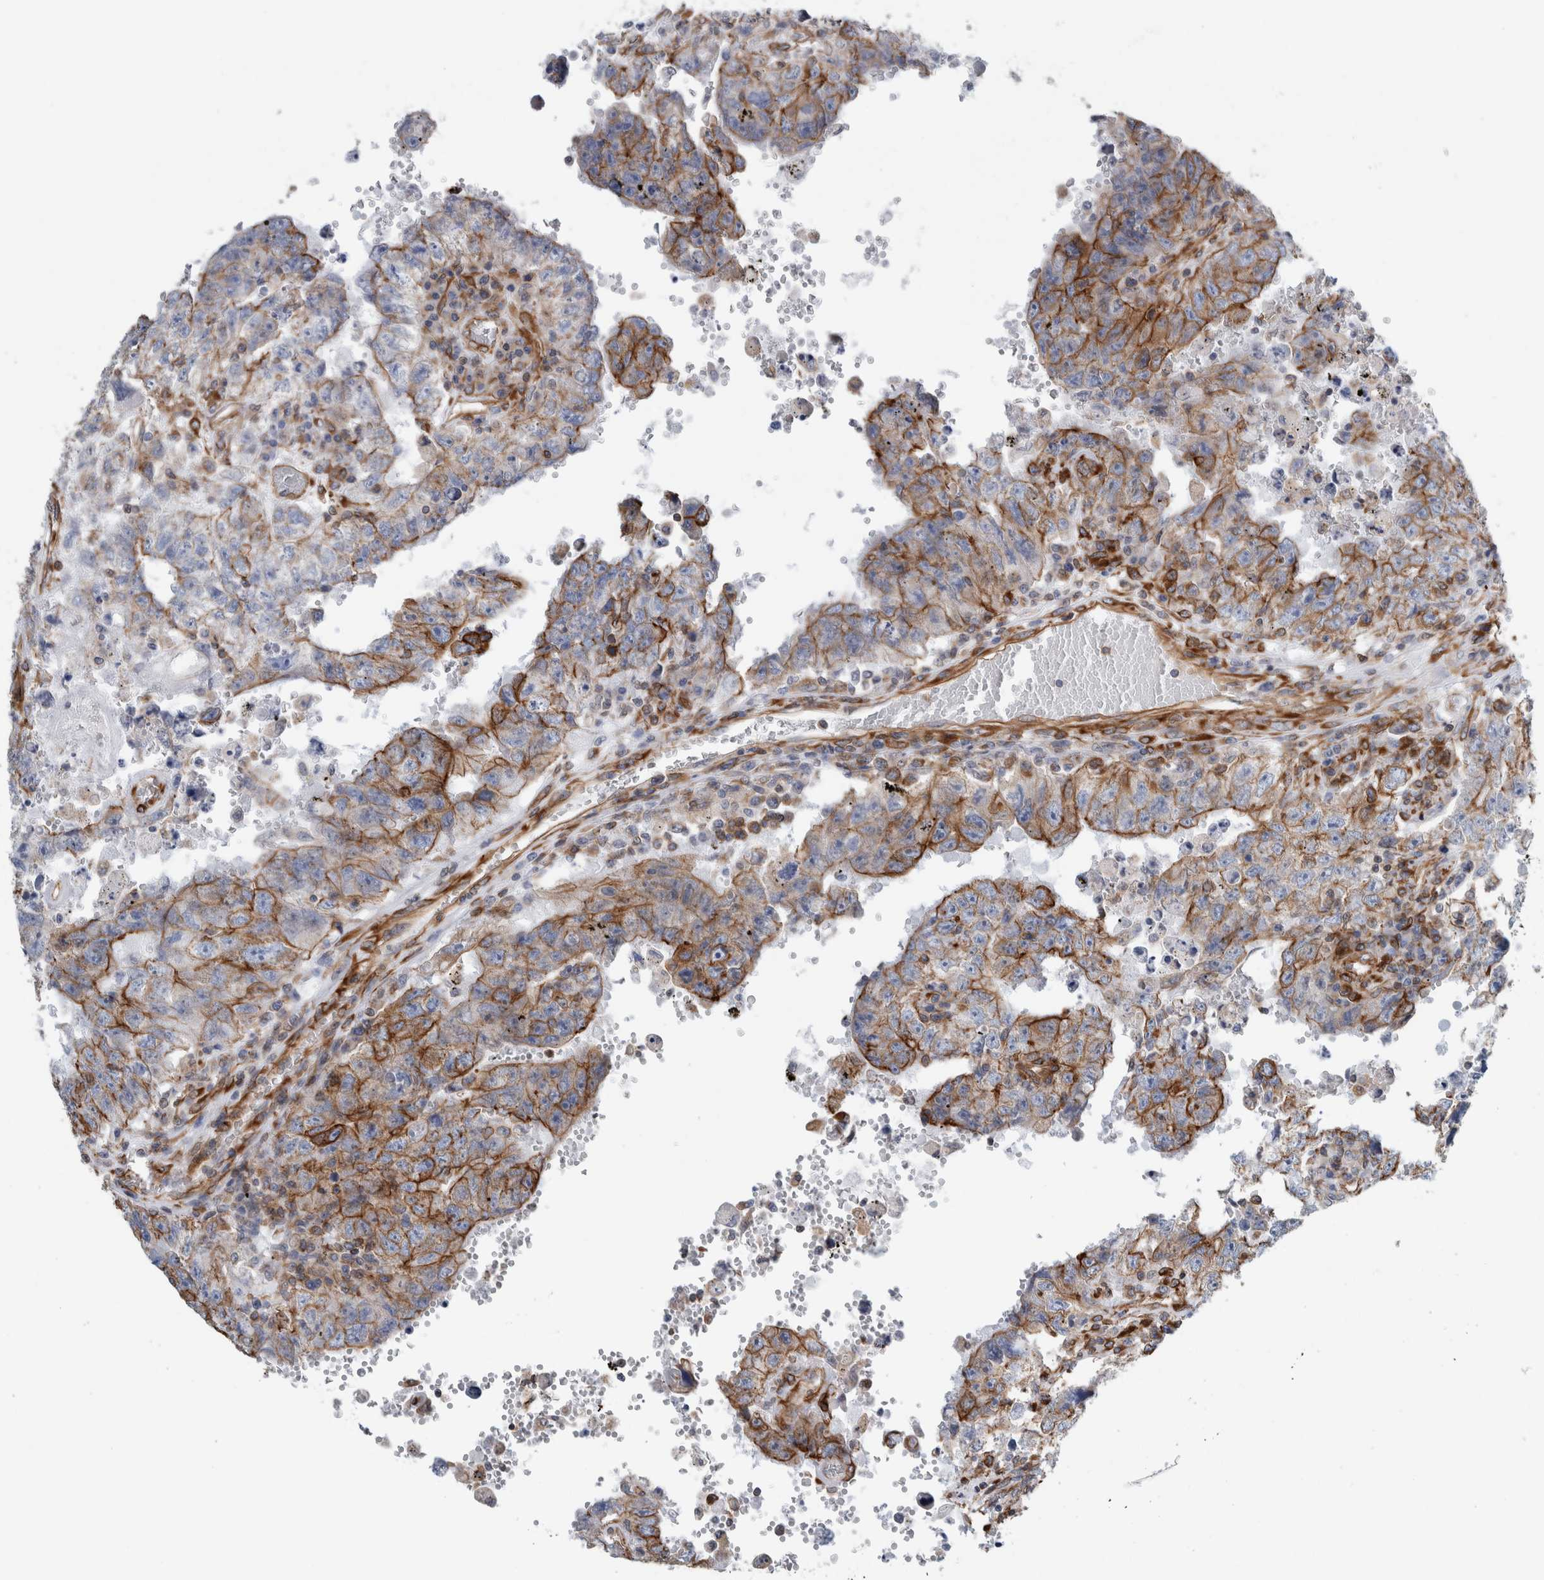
{"staining": {"intensity": "moderate", "quantity": "25%-75%", "location": "cytoplasmic/membranous"}, "tissue": "testis cancer", "cell_type": "Tumor cells", "image_type": "cancer", "snomed": [{"axis": "morphology", "description": "Carcinoma, Embryonal, NOS"}, {"axis": "topography", "description": "Testis"}], "caption": "A histopathology image showing moderate cytoplasmic/membranous staining in about 25%-75% of tumor cells in testis cancer (embryonal carcinoma), as visualized by brown immunohistochemical staining.", "gene": "PLEC", "patient": {"sex": "male", "age": 26}}